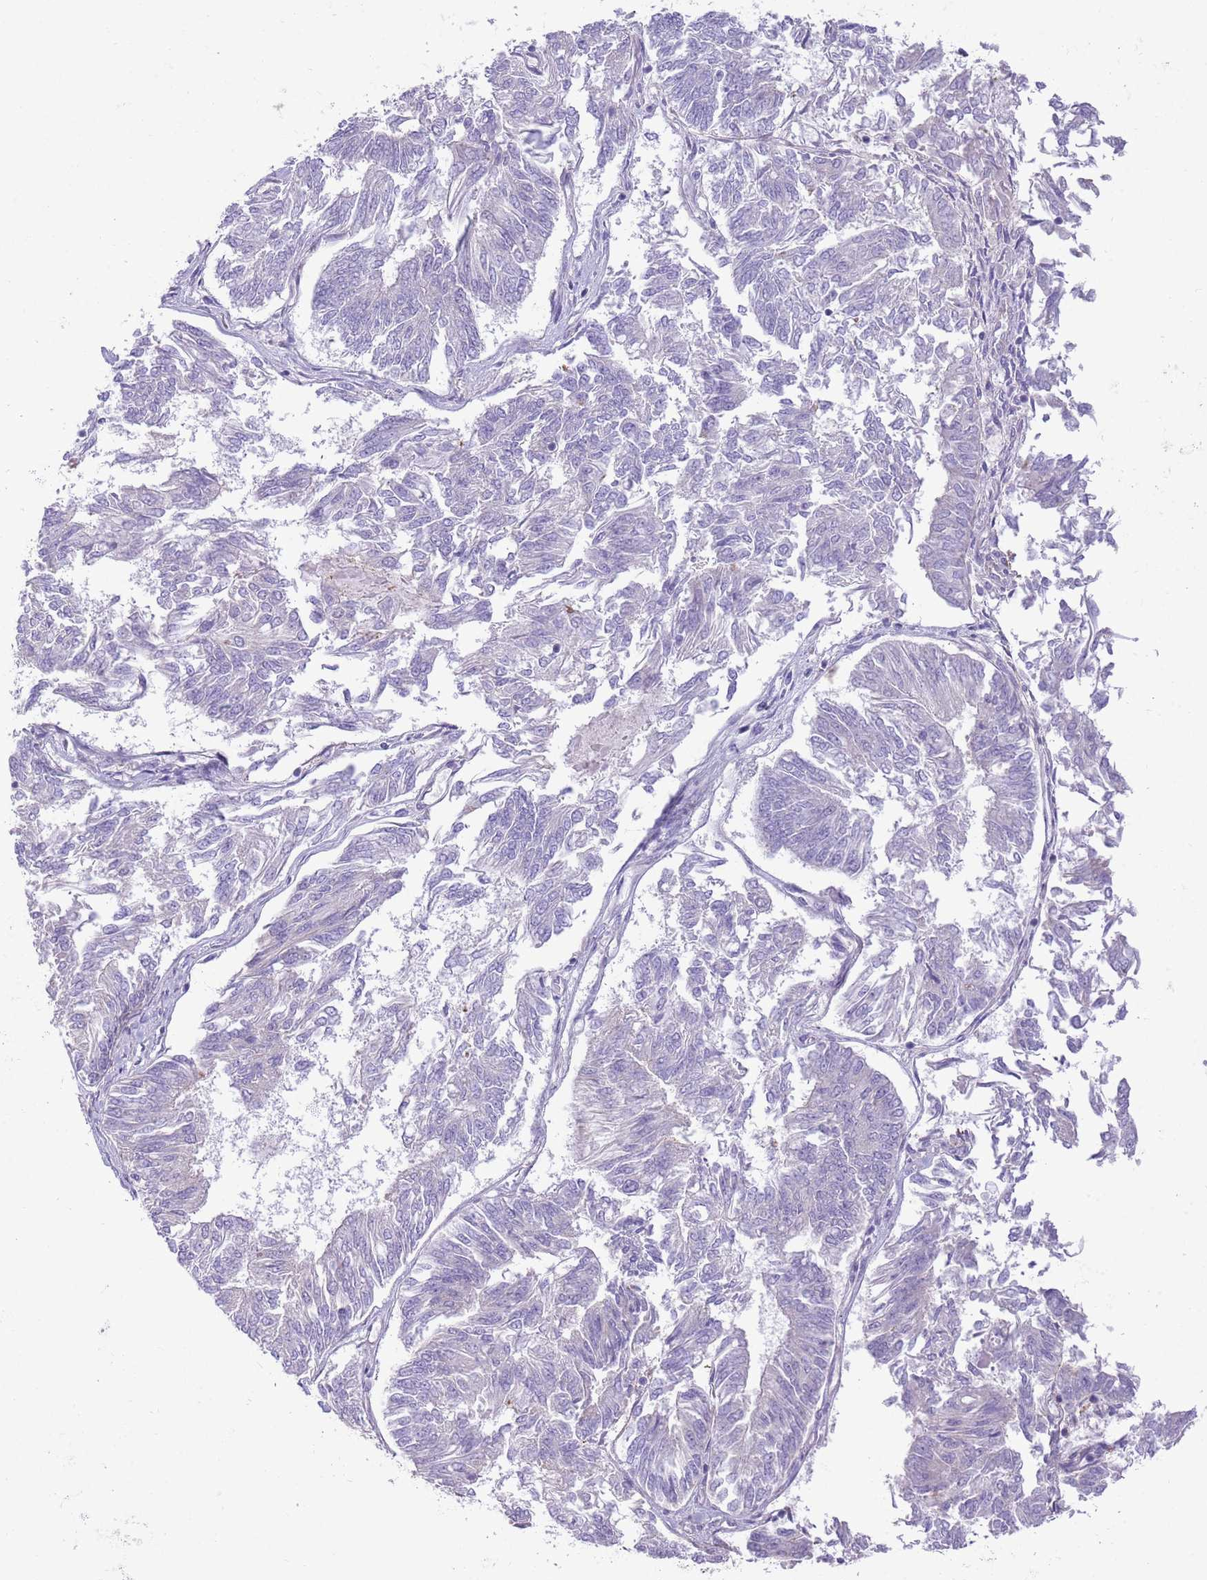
{"staining": {"intensity": "negative", "quantity": "none", "location": "none"}, "tissue": "endometrial cancer", "cell_type": "Tumor cells", "image_type": "cancer", "snomed": [{"axis": "morphology", "description": "Adenocarcinoma, NOS"}, {"axis": "topography", "description": "Endometrium"}], "caption": "A high-resolution histopathology image shows IHC staining of adenocarcinoma (endometrial), which shows no significant positivity in tumor cells.", "gene": "ZC4H2", "patient": {"sex": "female", "age": 58}}